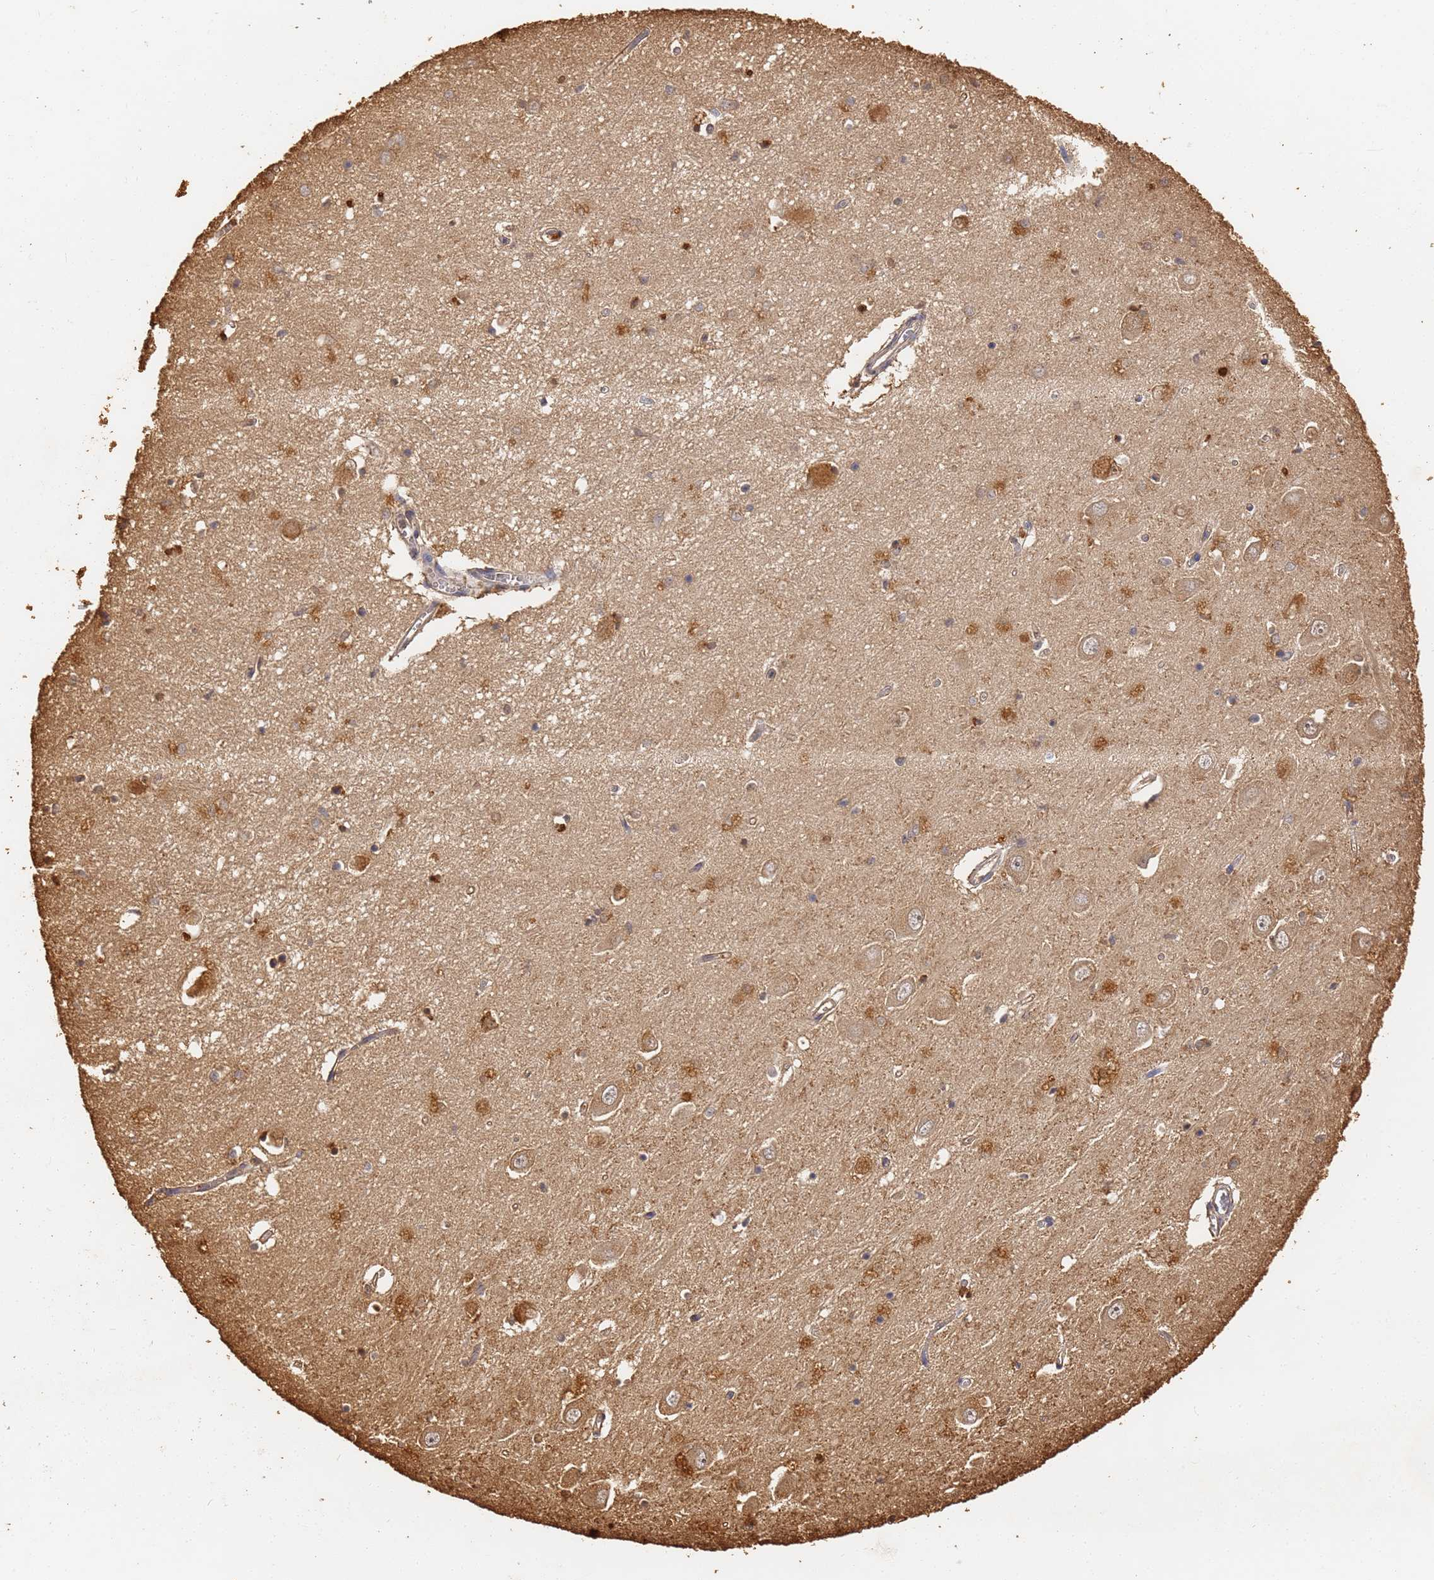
{"staining": {"intensity": "weak", "quantity": "<25%", "location": "nuclear"}, "tissue": "hippocampus", "cell_type": "Glial cells", "image_type": "normal", "snomed": [{"axis": "morphology", "description": "Normal tissue, NOS"}, {"axis": "topography", "description": "Hippocampus"}], "caption": "Immunohistochemical staining of unremarkable human hippocampus reveals no significant staining in glial cells. Nuclei are stained in blue.", "gene": "JAK2", "patient": {"sex": "male", "age": 70}}